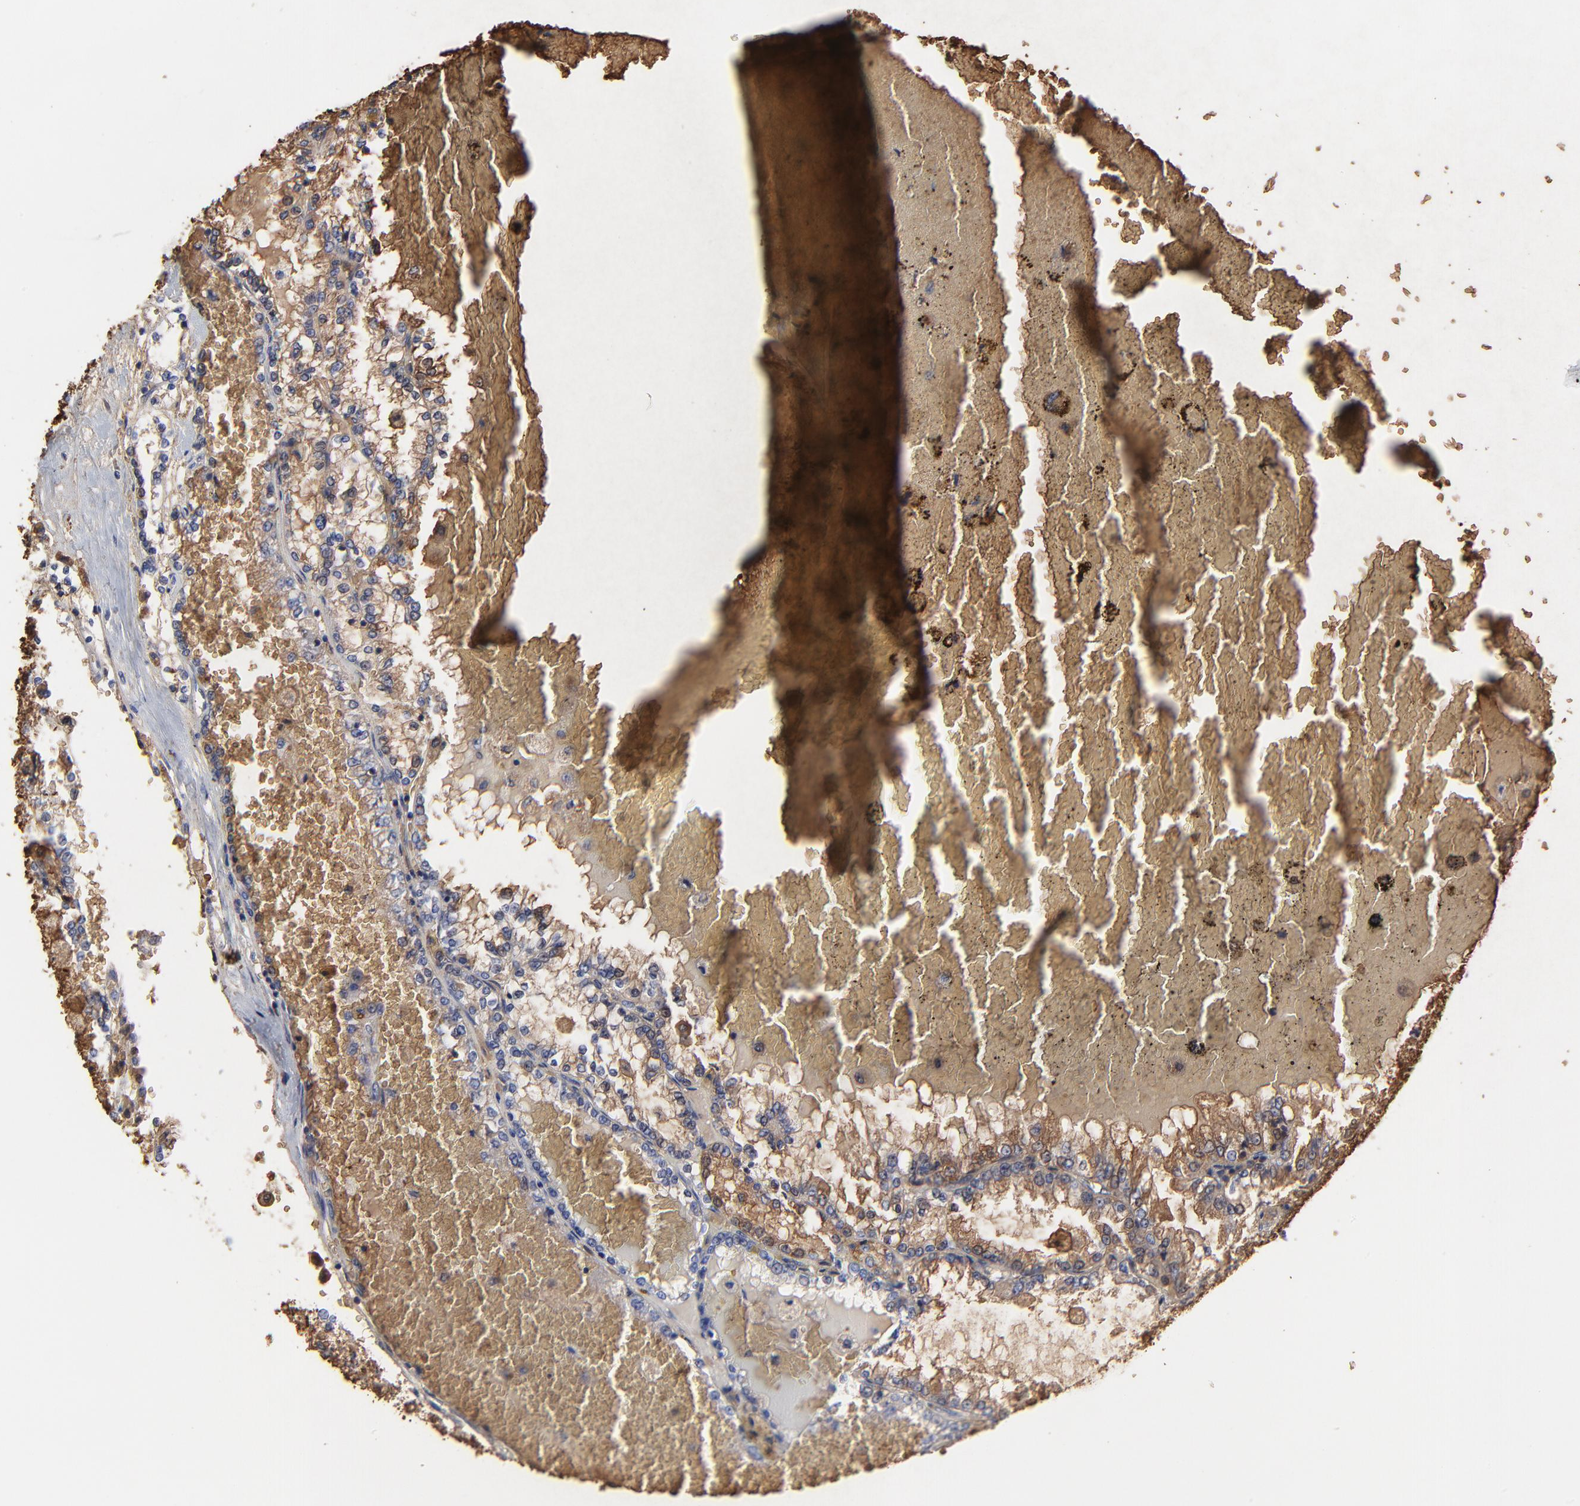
{"staining": {"intensity": "weak", "quantity": "25%-75%", "location": "cytoplasmic/membranous"}, "tissue": "renal cancer", "cell_type": "Tumor cells", "image_type": "cancer", "snomed": [{"axis": "morphology", "description": "Adenocarcinoma, NOS"}, {"axis": "topography", "description": "Kidney"}], "caption": "A histopathology image of renal cancer stained for a protein reveals weak cytoplasmic/membranous brown staining in tumor cells.", "gene": "PAG1", "patient": {"sex": "female", "age": 56}}